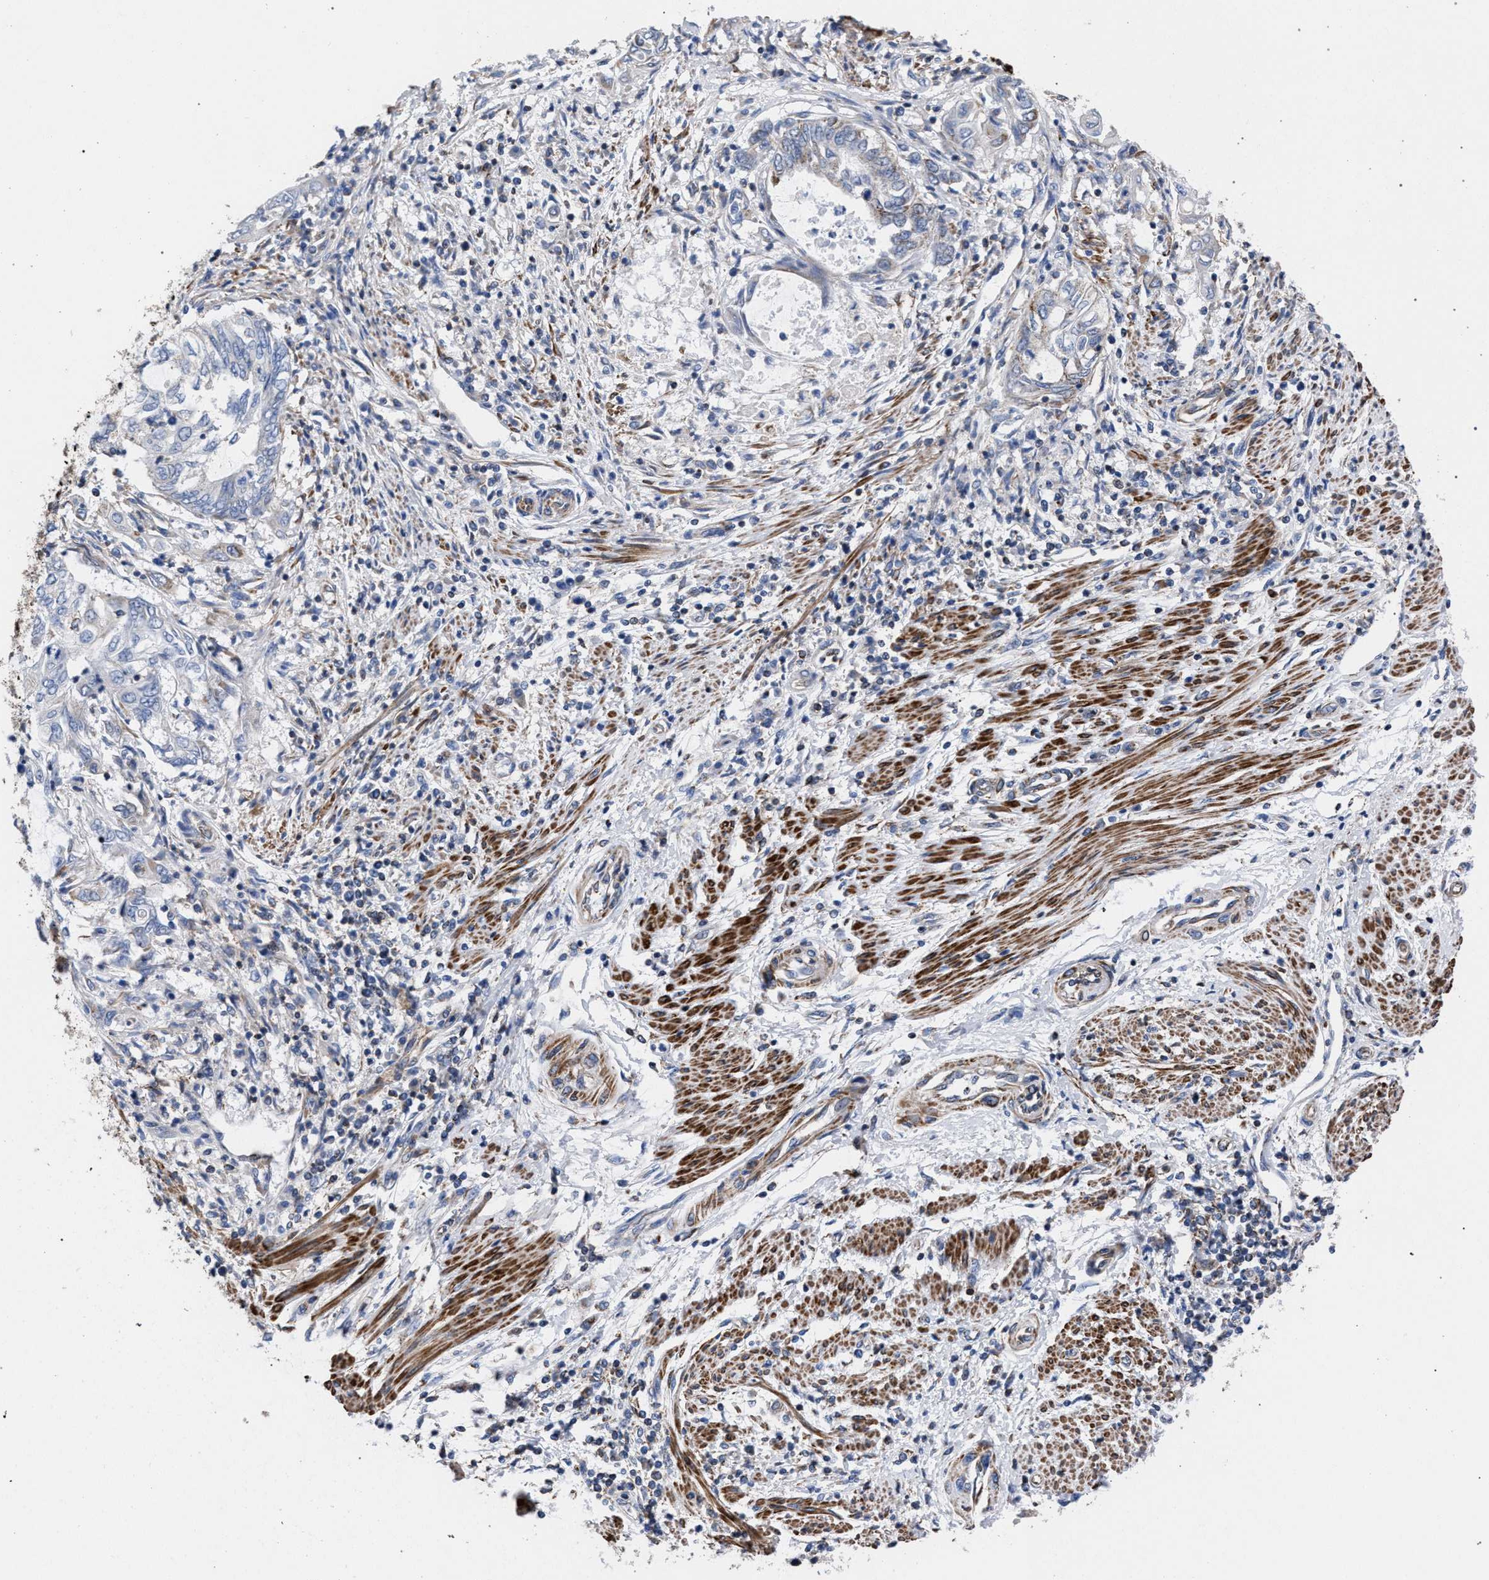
{"staining": {"intensity": "weak", "quantity": "25%-75%", "location": "cytoplasmic/membranous"}, "tissue": "endometrial cancer", "cell_type": "Tumor cells", "image_type": "cancer", "snomed": [{"axis": "morphology", "description": "Adenocarcinoma, NOS"}, {"axis": "topography", "description": "Uterus"}, {"axis": "topography", "description": "Endometrium"}], "caption": "Immunohistochemical staining of human endometrial cancer (adenocarcinoma) shows low levels of weak cytoplasmic/membranous staining in about 25%-75% of tumor cells.", "gene": "ACADS", "patient": {"sex": "female", "age": 70}}